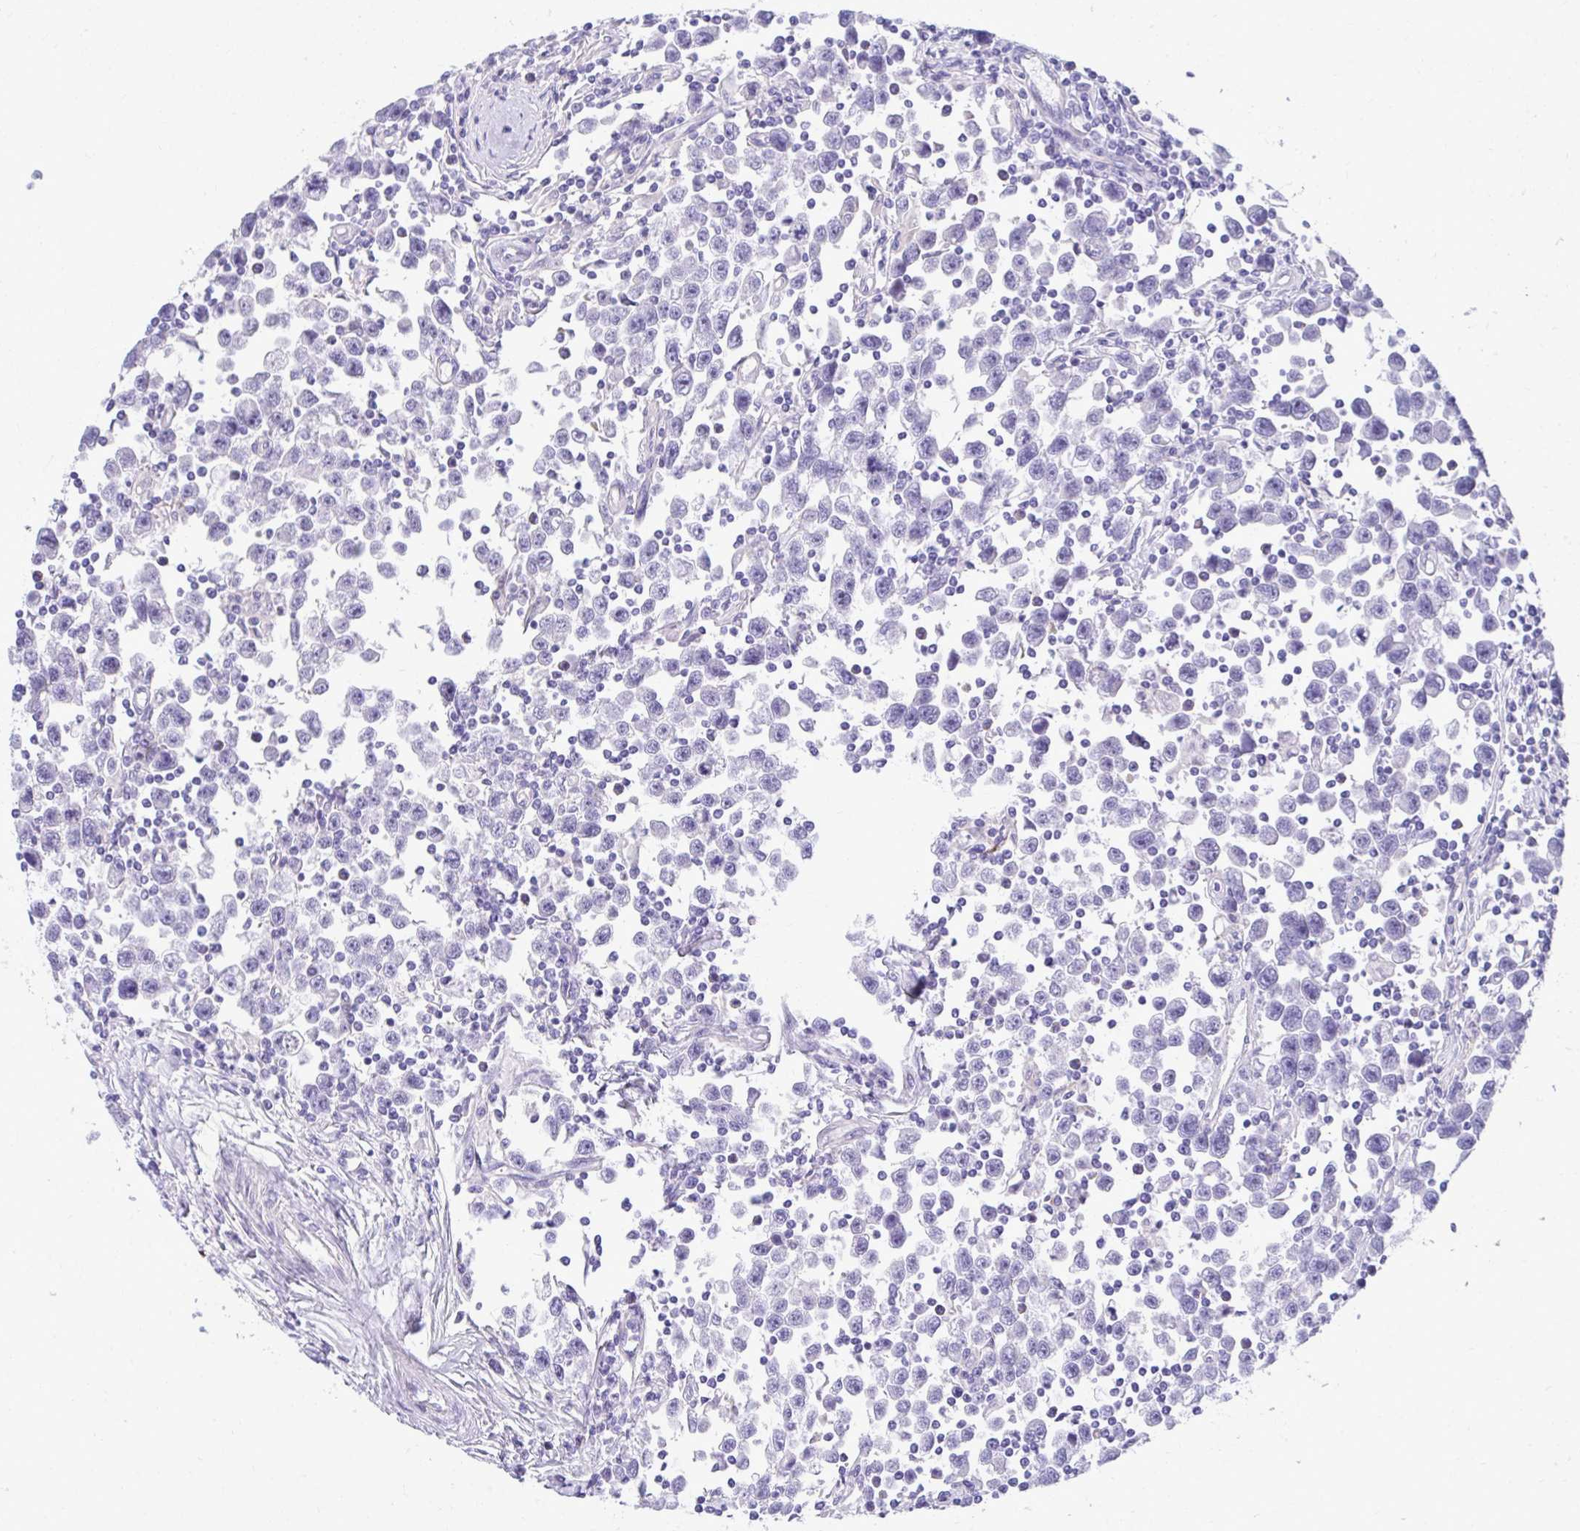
{"staining": {"intensity": "negative", "quantity": "none", "location": "none"}, "tissue": "testis cancer", "cell_type": "Tumor cells", "image_type": "cancer", "snomed": [{"axis": "morphology", "description": "Seminoma, NOS"}, {"axis": "topography", "description": "Testis"}], "caption": "This is an immunohistochemistry micrograph of testis cancer (seminoma). There is no staining in tumor cells.", "gene": "AIG1", "patient": {"sex": "male", "age": 31}}